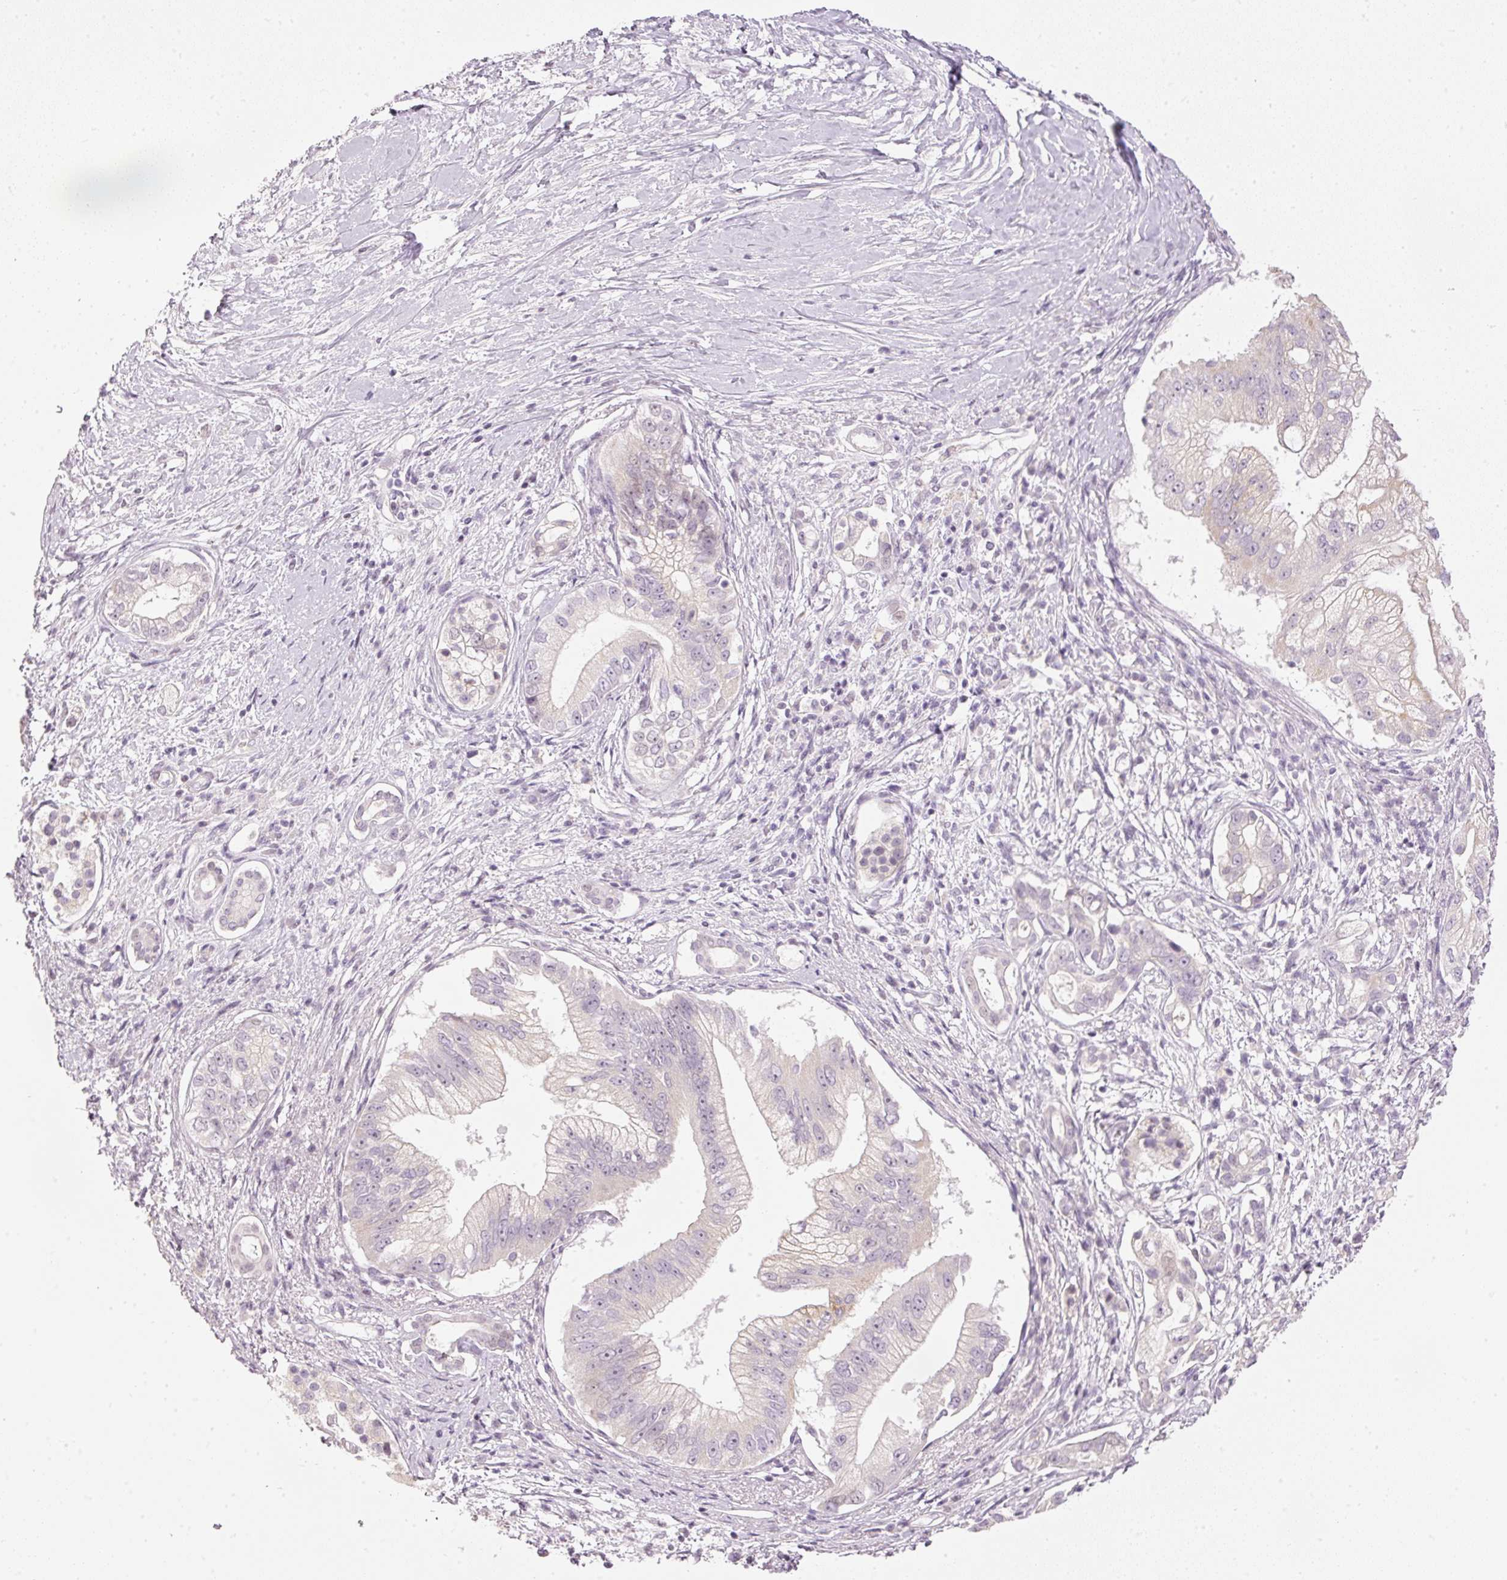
{"staining": {"intensity": "weak", "quantity": "<25%", "location": "cytoplasmic/membranous"}, "tissue": "pancreatic cancer", "cell_type": "Tumor cells", "image_type": "cancer", "snomed": [{"axis": "morphology", "description": "Adenocarcinoma, NOS"}, {"axis": "topography", "description": "Pancreas"}], "caption": "DAB (3,3'-diaminobenzidine) immunohistochemical staining of human adenocarcinoma (pancreatic) reveals no significant positivity in tumor cells.", "gene": "NRDE2", "patient": {"sex": "male", "age": 70}}